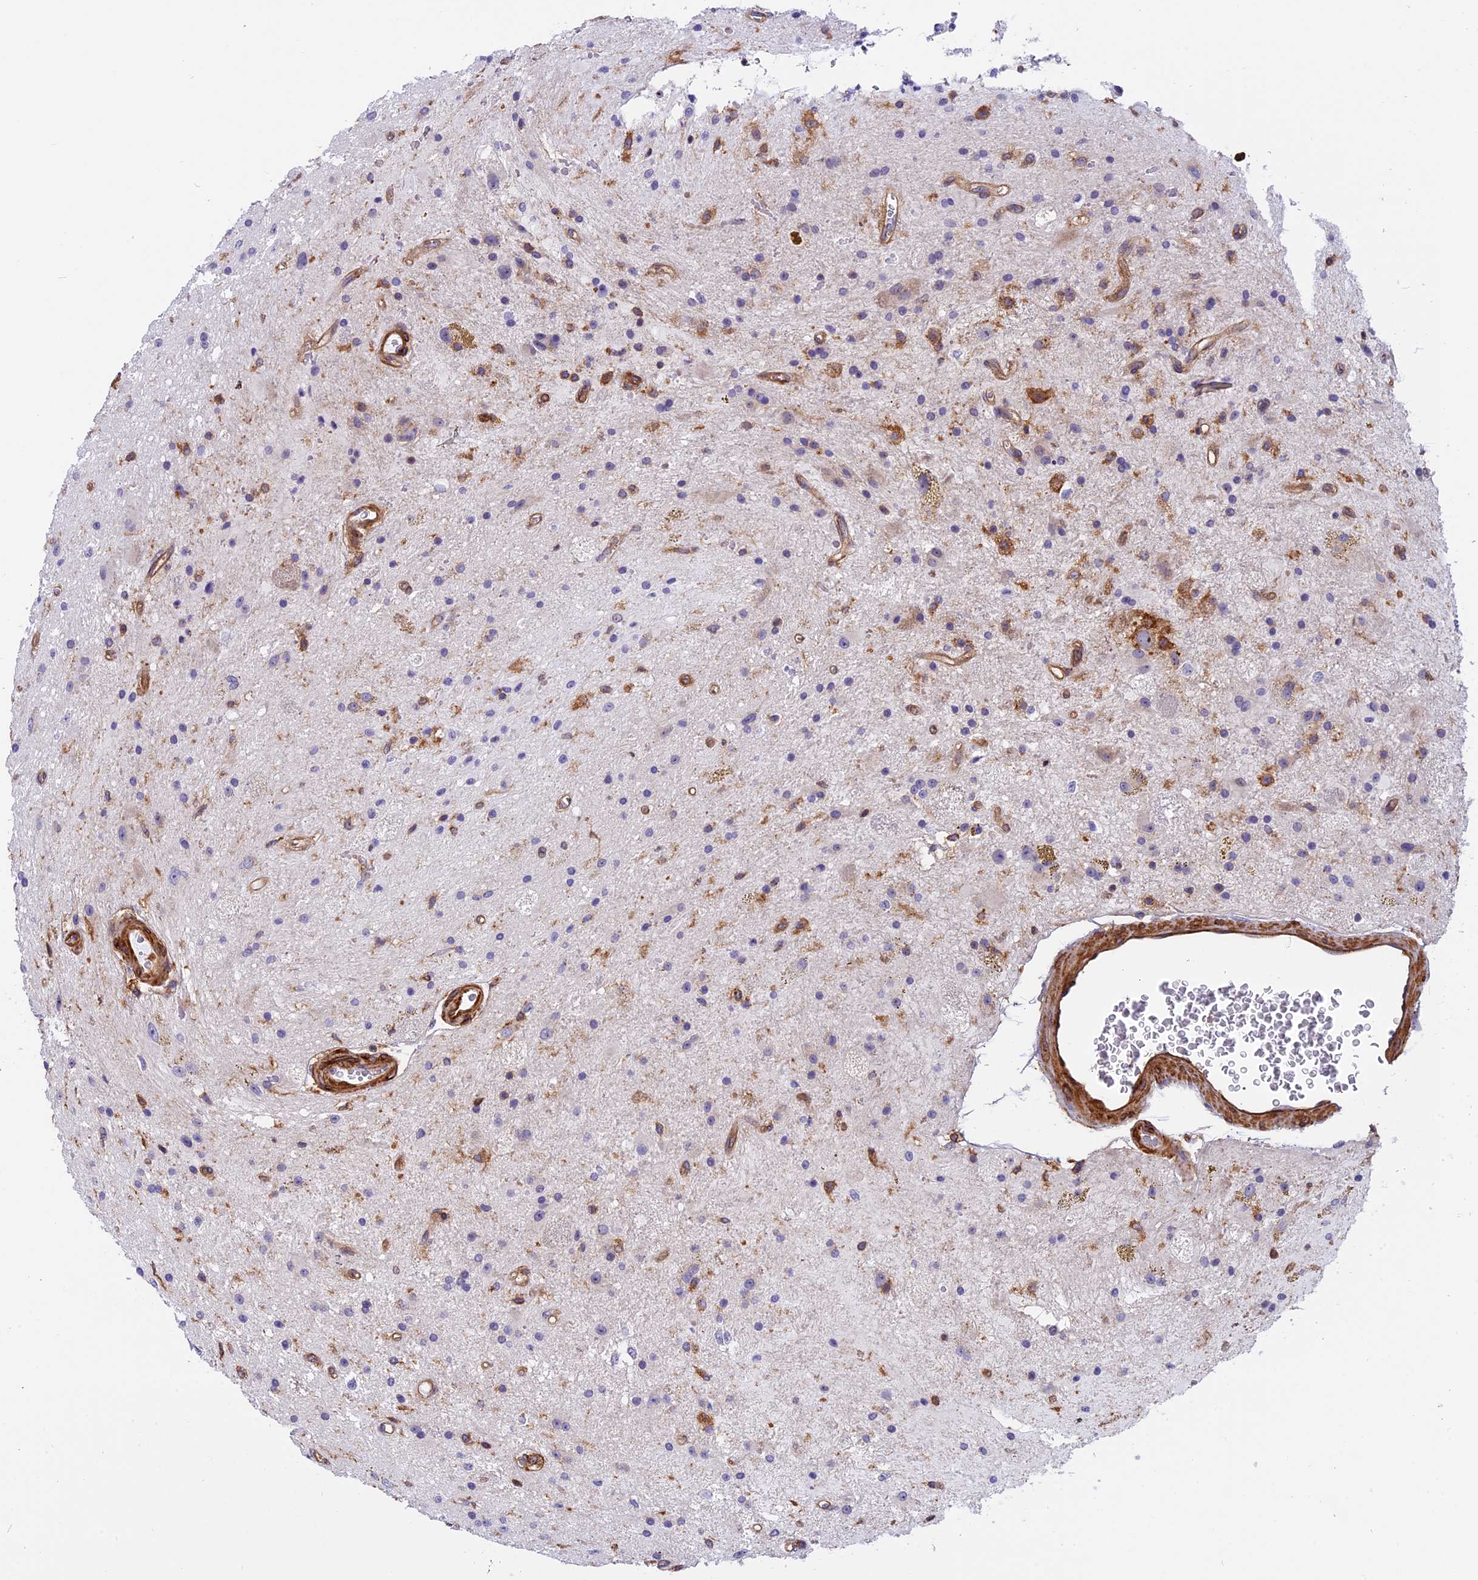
{"staining": {"intensity": "negative", "quantity": "none", "location": "none"}, "tissue": "glioma", "cell_type": "Tumor cells", "image_type": "cancer", "snomed": [{"axis": "morphology", "description": "Glioma, malignant, High grade"}, {"axis": "topography", "description": "Brain"}], "caption": "IHC image of neoplastic tissue: human glioma stained with DAB demonstrates no significant protein staining in tumor cells.", "gene": "EHBP1L1", "patient": {"sex": "male", "age": 34}}